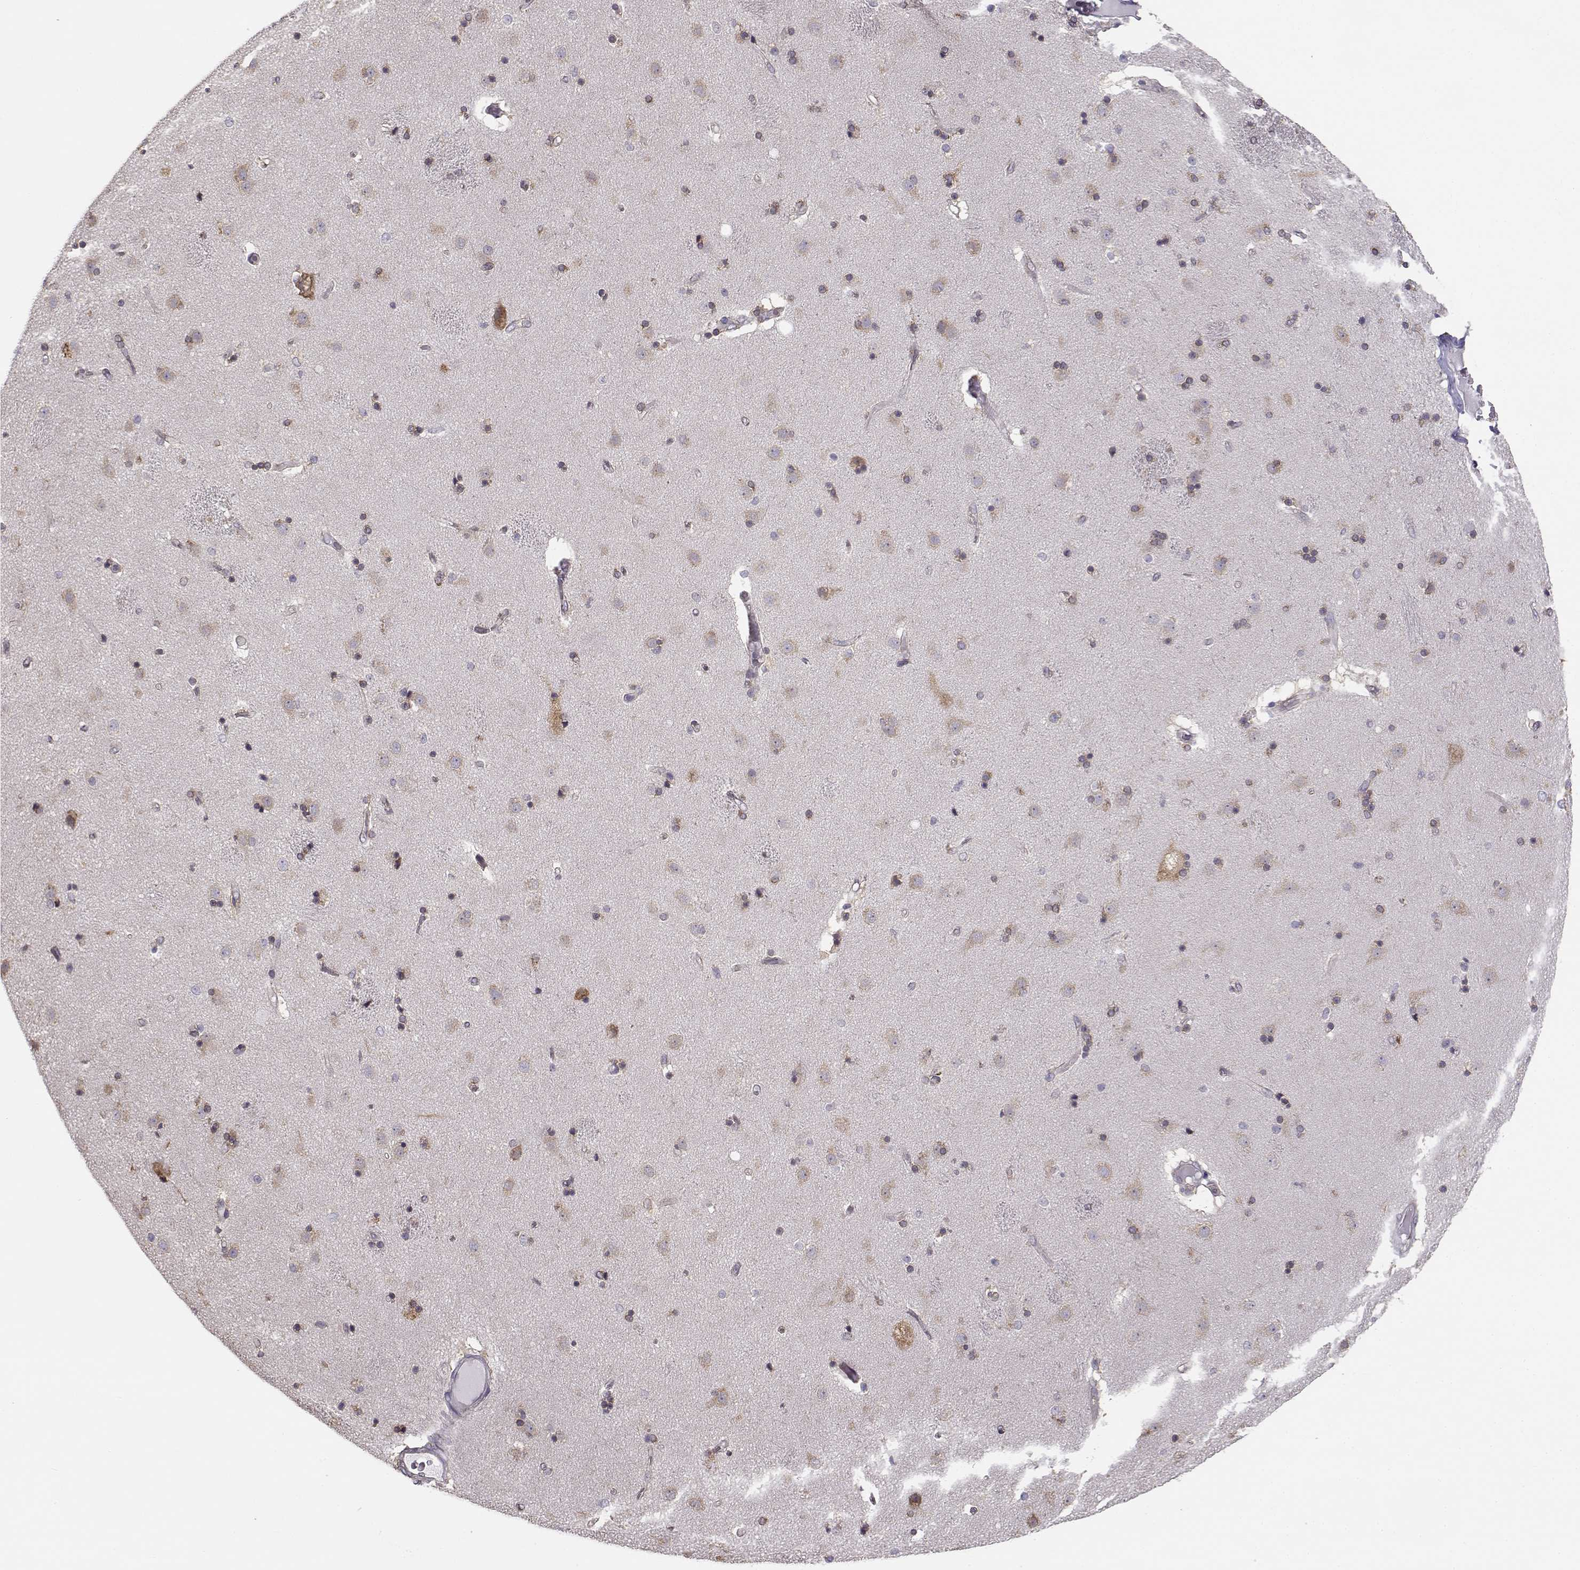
{"staining": {"intensity": "negative", "quantity": "none", "location": "none"}, "tissue": "caudate", "cell_type": "Glial cells", "image_type": "normal", "snomed": [{"axis": "morphology", "description": "Normal tissue, NOS"}, {"axis": "topography", "description": "Lateral ventricle wall"}], "caption": "The image displays no staining of glial cells in benign caudate.", "gene": "BEND6", "patient": {"sex": "female", "age": 71}}